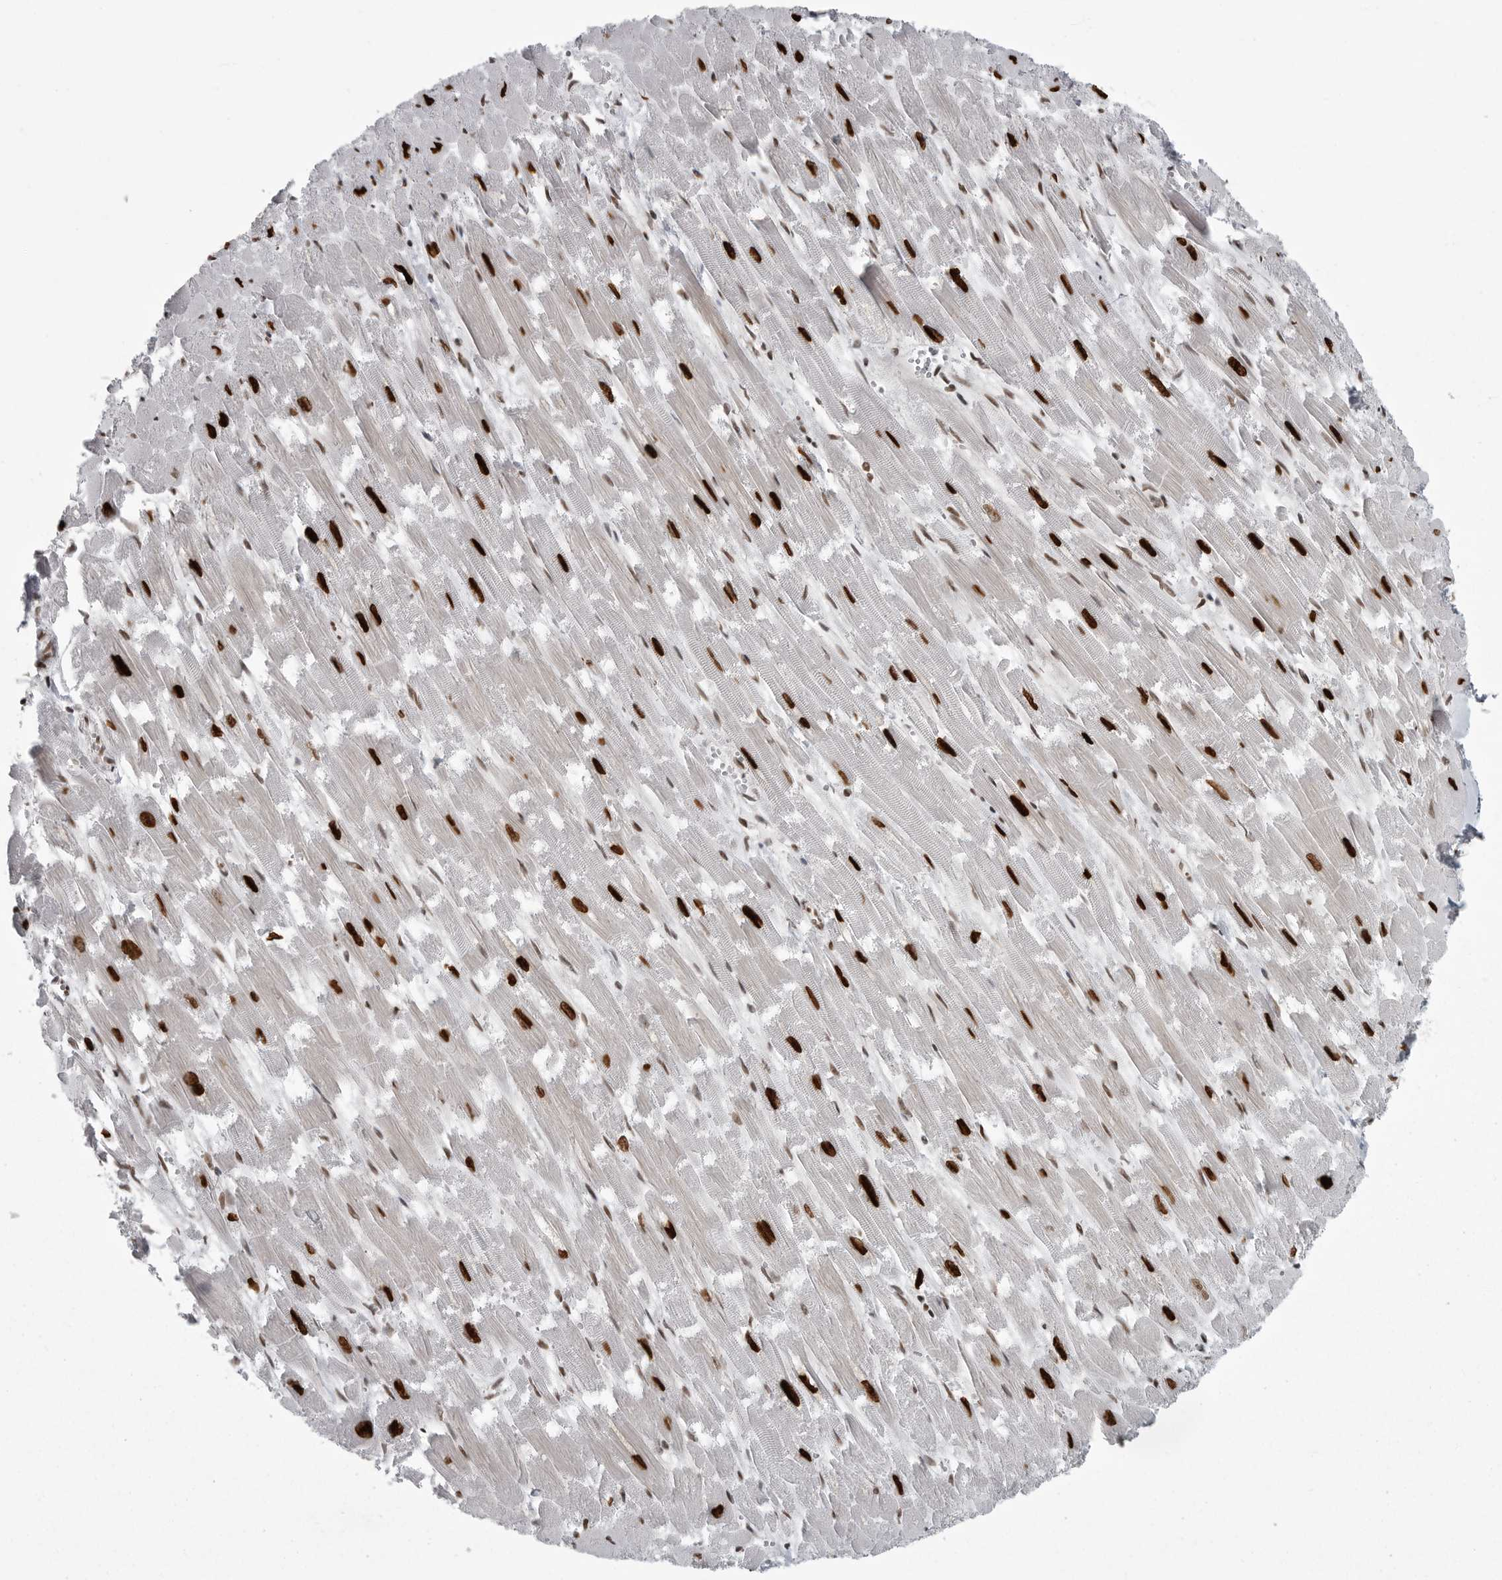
{"staining": {"intensity": "strong", "quantity": ">75%", "location": "nuclear"}, "tissue": "heart muscle", "cell_type": "Cardiomyocytes", "image_type": "normal", "snomed": [{"axis": "morphology", "description": "Normal tissue, NOS"}, {"axis": "topography", "description": "Heart"}], "caption": "Cardiomyocytes demonstrate high levels of strong nuclear staining in about >75% of cells in benign heart muscle. Using DAB (brown) and hematoxylin (blue) stains, captured at high magnification using brightfield microscopy.", "gene": "YAF2", "patient": {"sex": "male", "age": 54}}